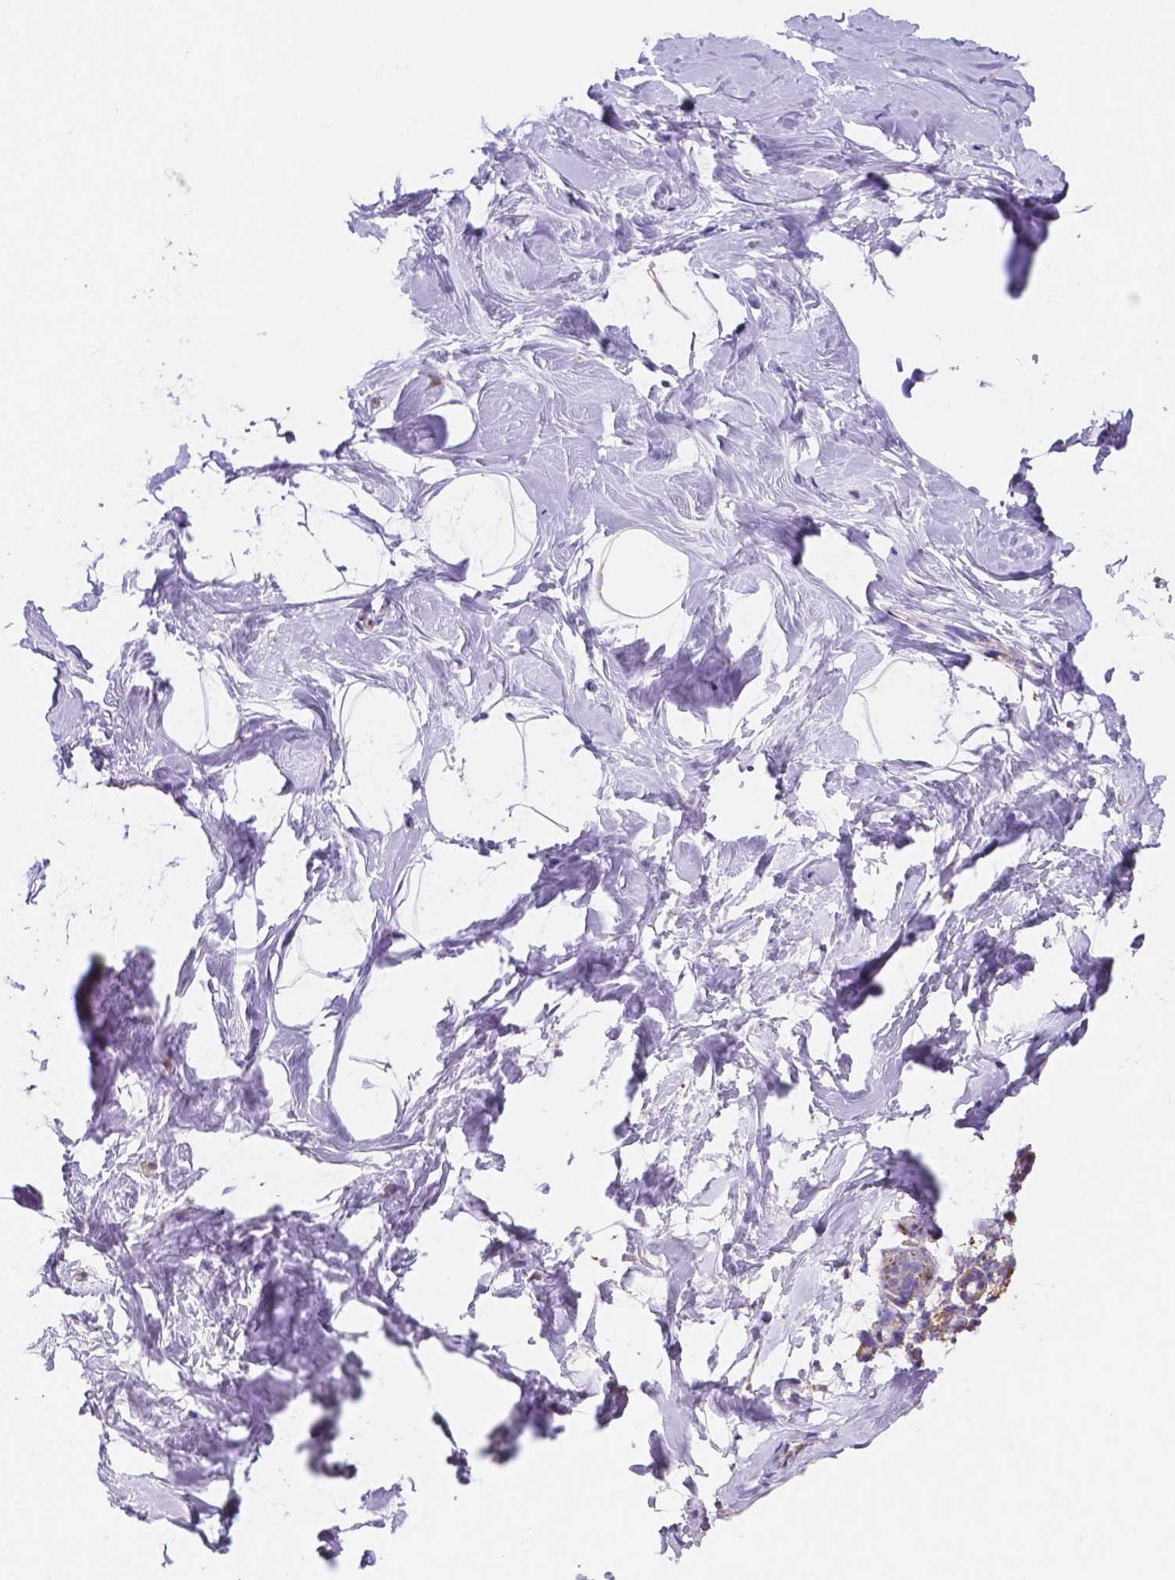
{"staining": {"intensity": "moderate", "quantity": "<25%", "location": "cytoplasmic/membranous"}, "tissue": "breast", "cell_type": "Adipocytes", "image_type": "normal", "snomed": [{"axis": "morphology", "description": "Normal tissue, NOS"}, {"axis": "topography", "description": "Breast"}], "caption": "Protein expression by immunohistochemistry exhibits moderate cytoplasmic/membranous staining in about <25% of adipocytes in benign breast. (DAB (3,3'-diaminobenzidine) = brown stain, brightfield microscopy at high magnification).", "gene": "SGTB", "patient": {"sex": "female", "age": 32}}